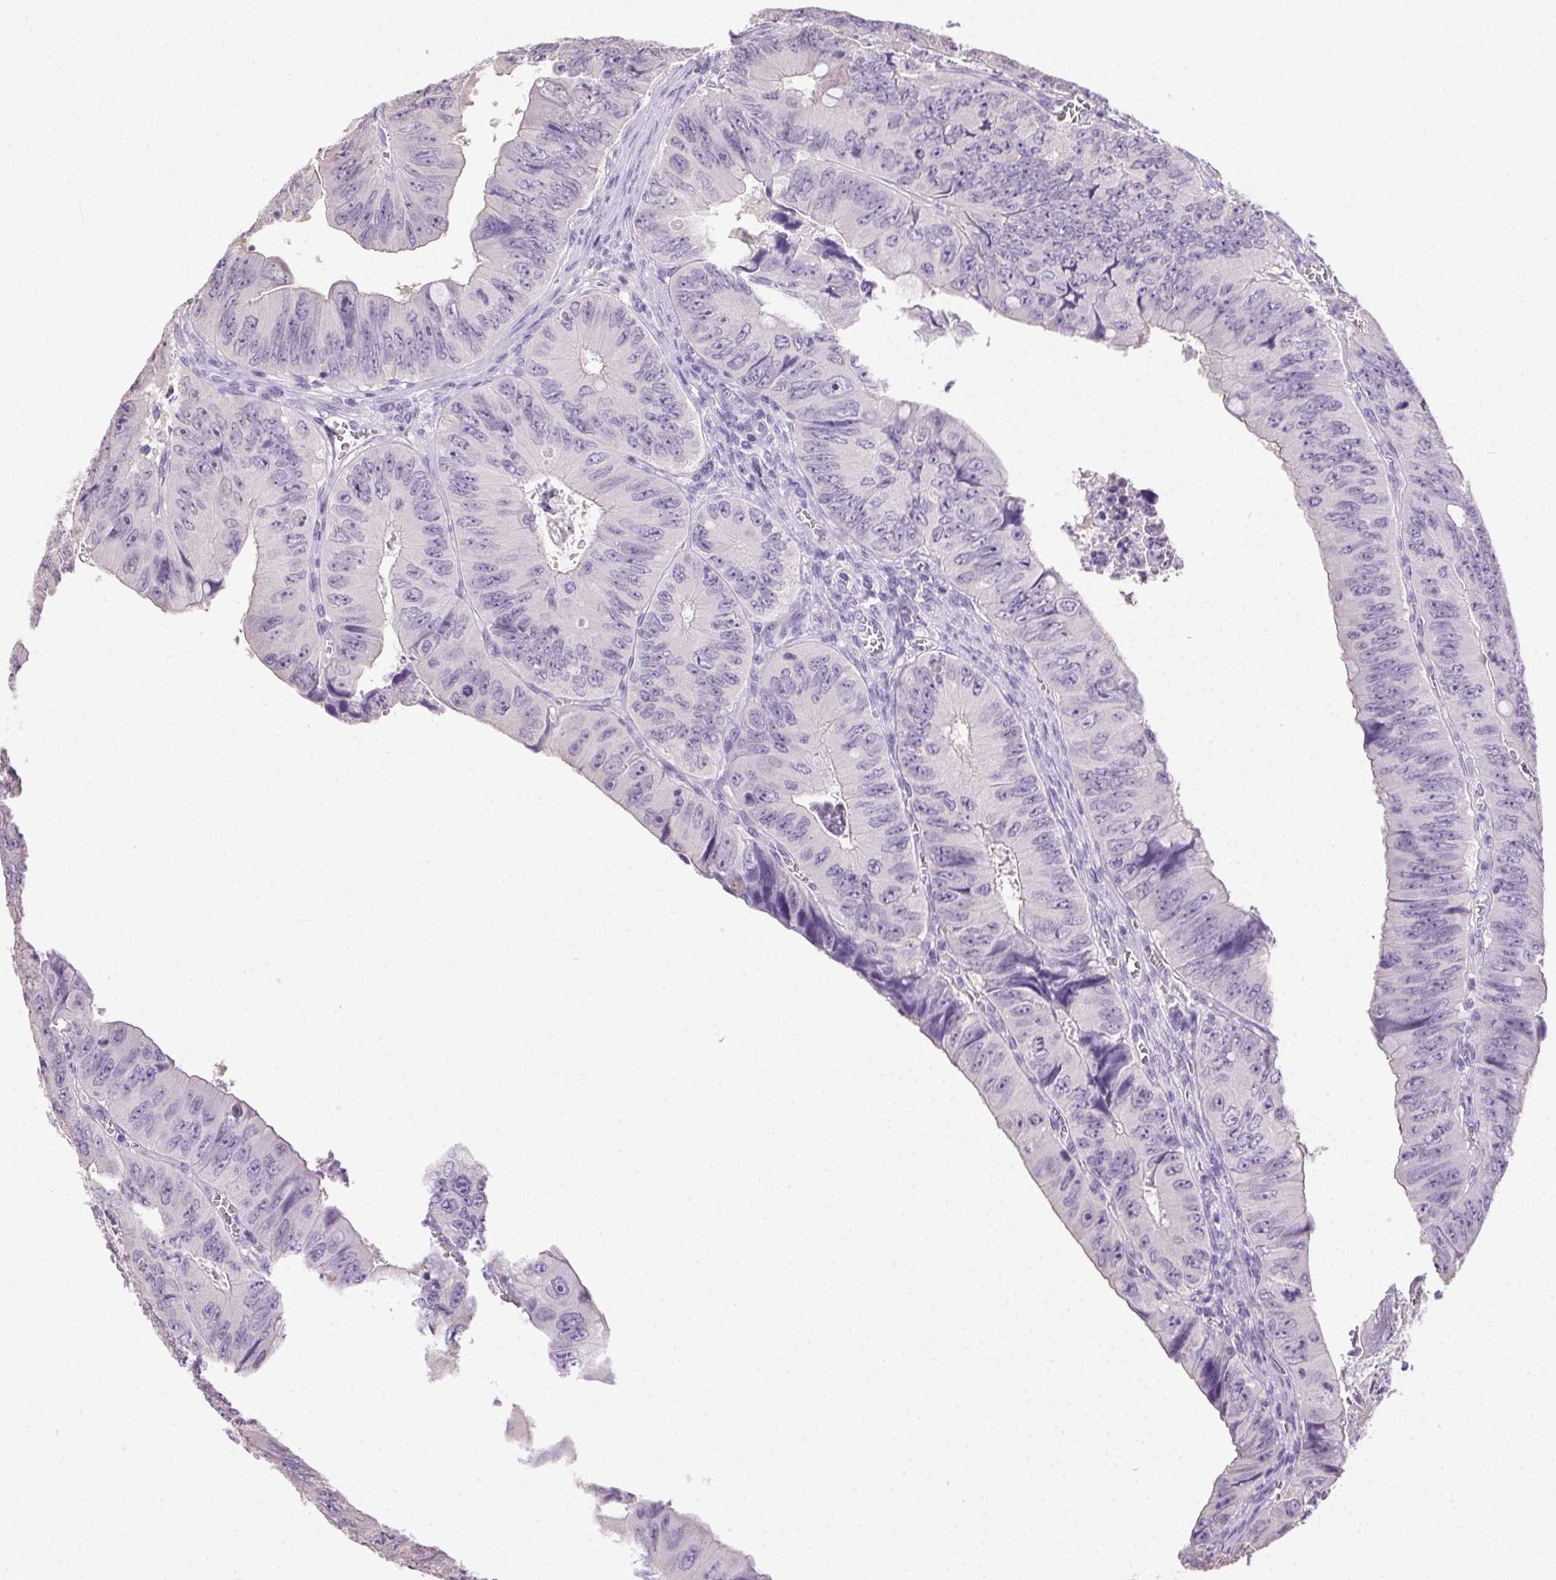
{"staining": {"intensity": "negative", "quantity": "none", "location": "none"}, "tissue": "colorectal cancer", "cell_type": "Tumor cells", "image_type": "cancer", "snomed": [{"axis": "morphology", "description": "Adenocarcinoma, NOS"}, {"axis": "topography", "description": "Colon"}], "caption": "Immunohistochemistry micrograph of neoplastic tissue: human colorectal cancer stained with DAB (3,3'-diaminobenzidine) demonstrates no significant protein staining in tumor cells.", "gene": "SYCE2", "patient": {"sex": "female", "age": 84}}